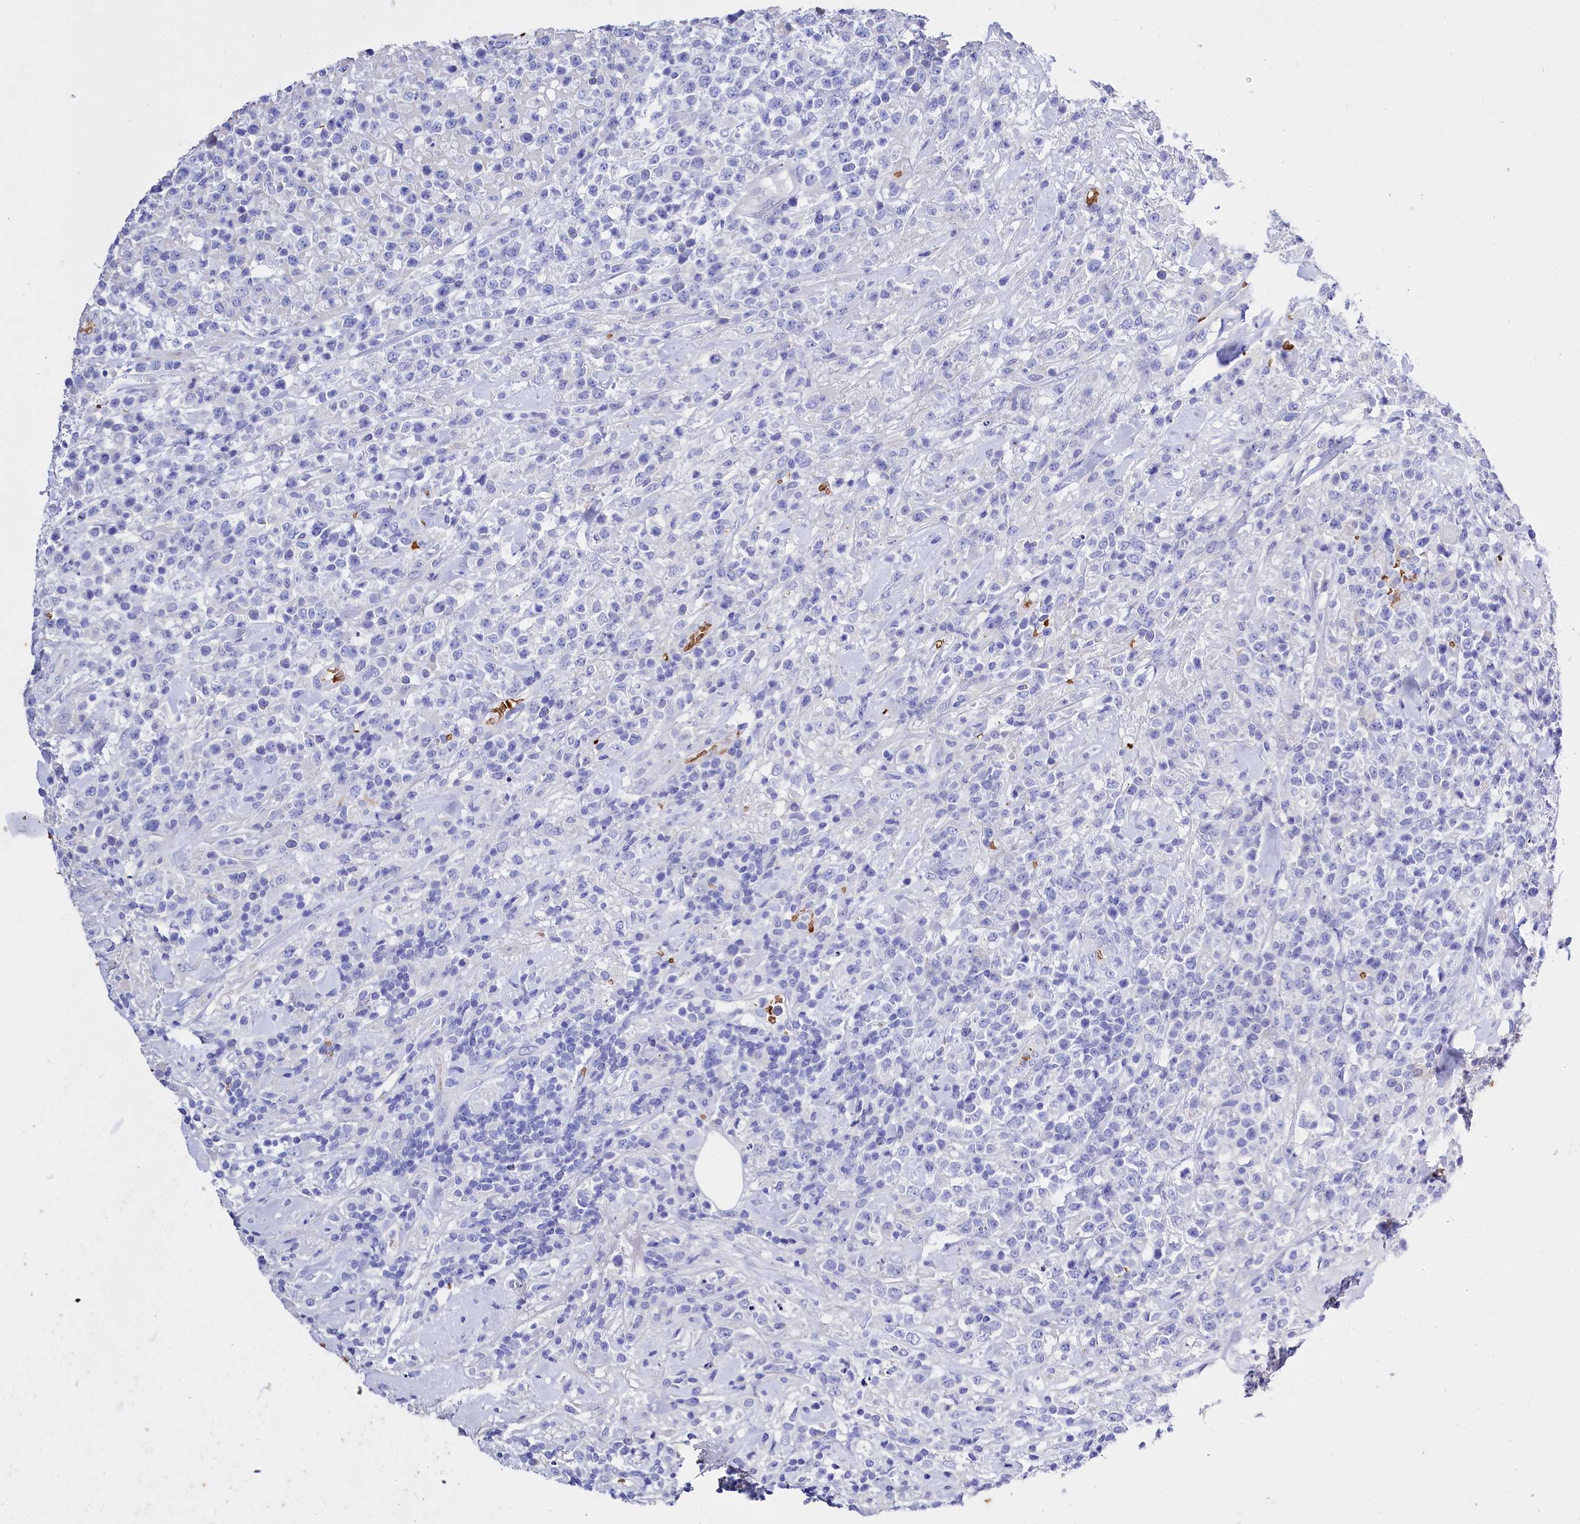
{"staining": {"intensity": "negative", "quantity": "none", "location": "none"}, "tissue": "lymphoma", "cell_type": "Tumor cells", "image_type": "cancer", "snomed": [{"axis": "morphology", "description": "Malignant lymphoma, non-Hodgkin's type, High grade"}, {"axis": "topography", "description": "Colon"}], "caption": "A high-resolution photomicrograph shows immunohistochemistry (IHC) staining of lymphoma, which reveals no significant positivity in tumor cells. The staining was performed using DAB (3,3'-diaminobenzidine) to visualize the protein expression in brown, while the nuclei were stained in blue with hematoxylin (Magnification: 20x).", "gene": "RPUSD3", "patient": {"sex": "female", "age": 53}}